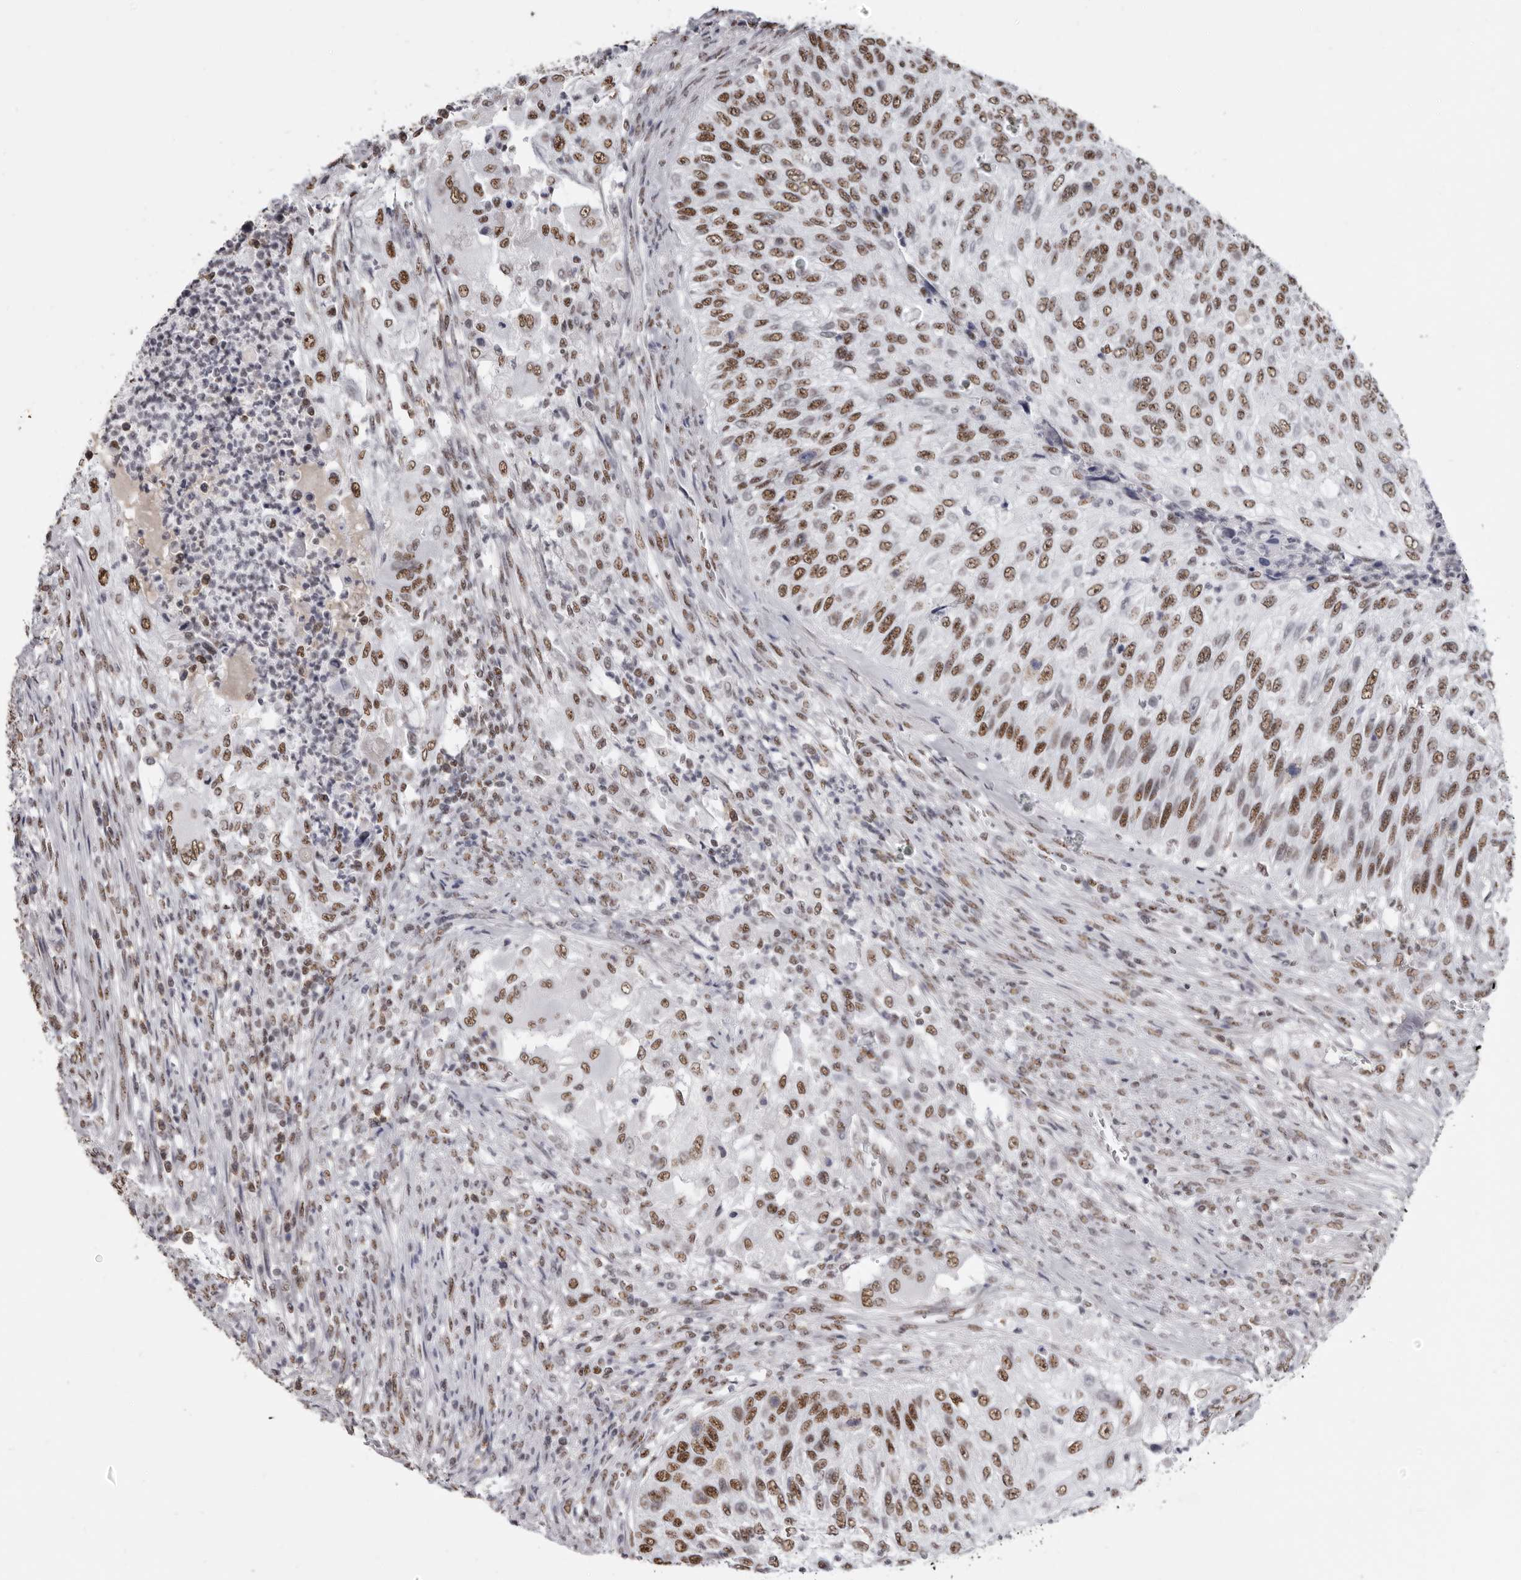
{"staining": {"intensity": "moderate", "quantity": ">75%", "location": "nuclear"}, "tissue": "urothelial cancer", "cell_type": "Tumor cells", "image_type": "cancer", "snomed": [{"axis": "morphology", "description": "Urothelial carcinoma, High grade"}, {"axis": "topography", "description": "Urinary bladder"}], "caption": "Brown immunohistochemical staining in human urothelial carcinoma (high-grade) exhibits moderate nuclear positivity in approximately >75% of tumor cells.", "gene": "SCAF4", "patient": {"sex": "female", "age": 60}}